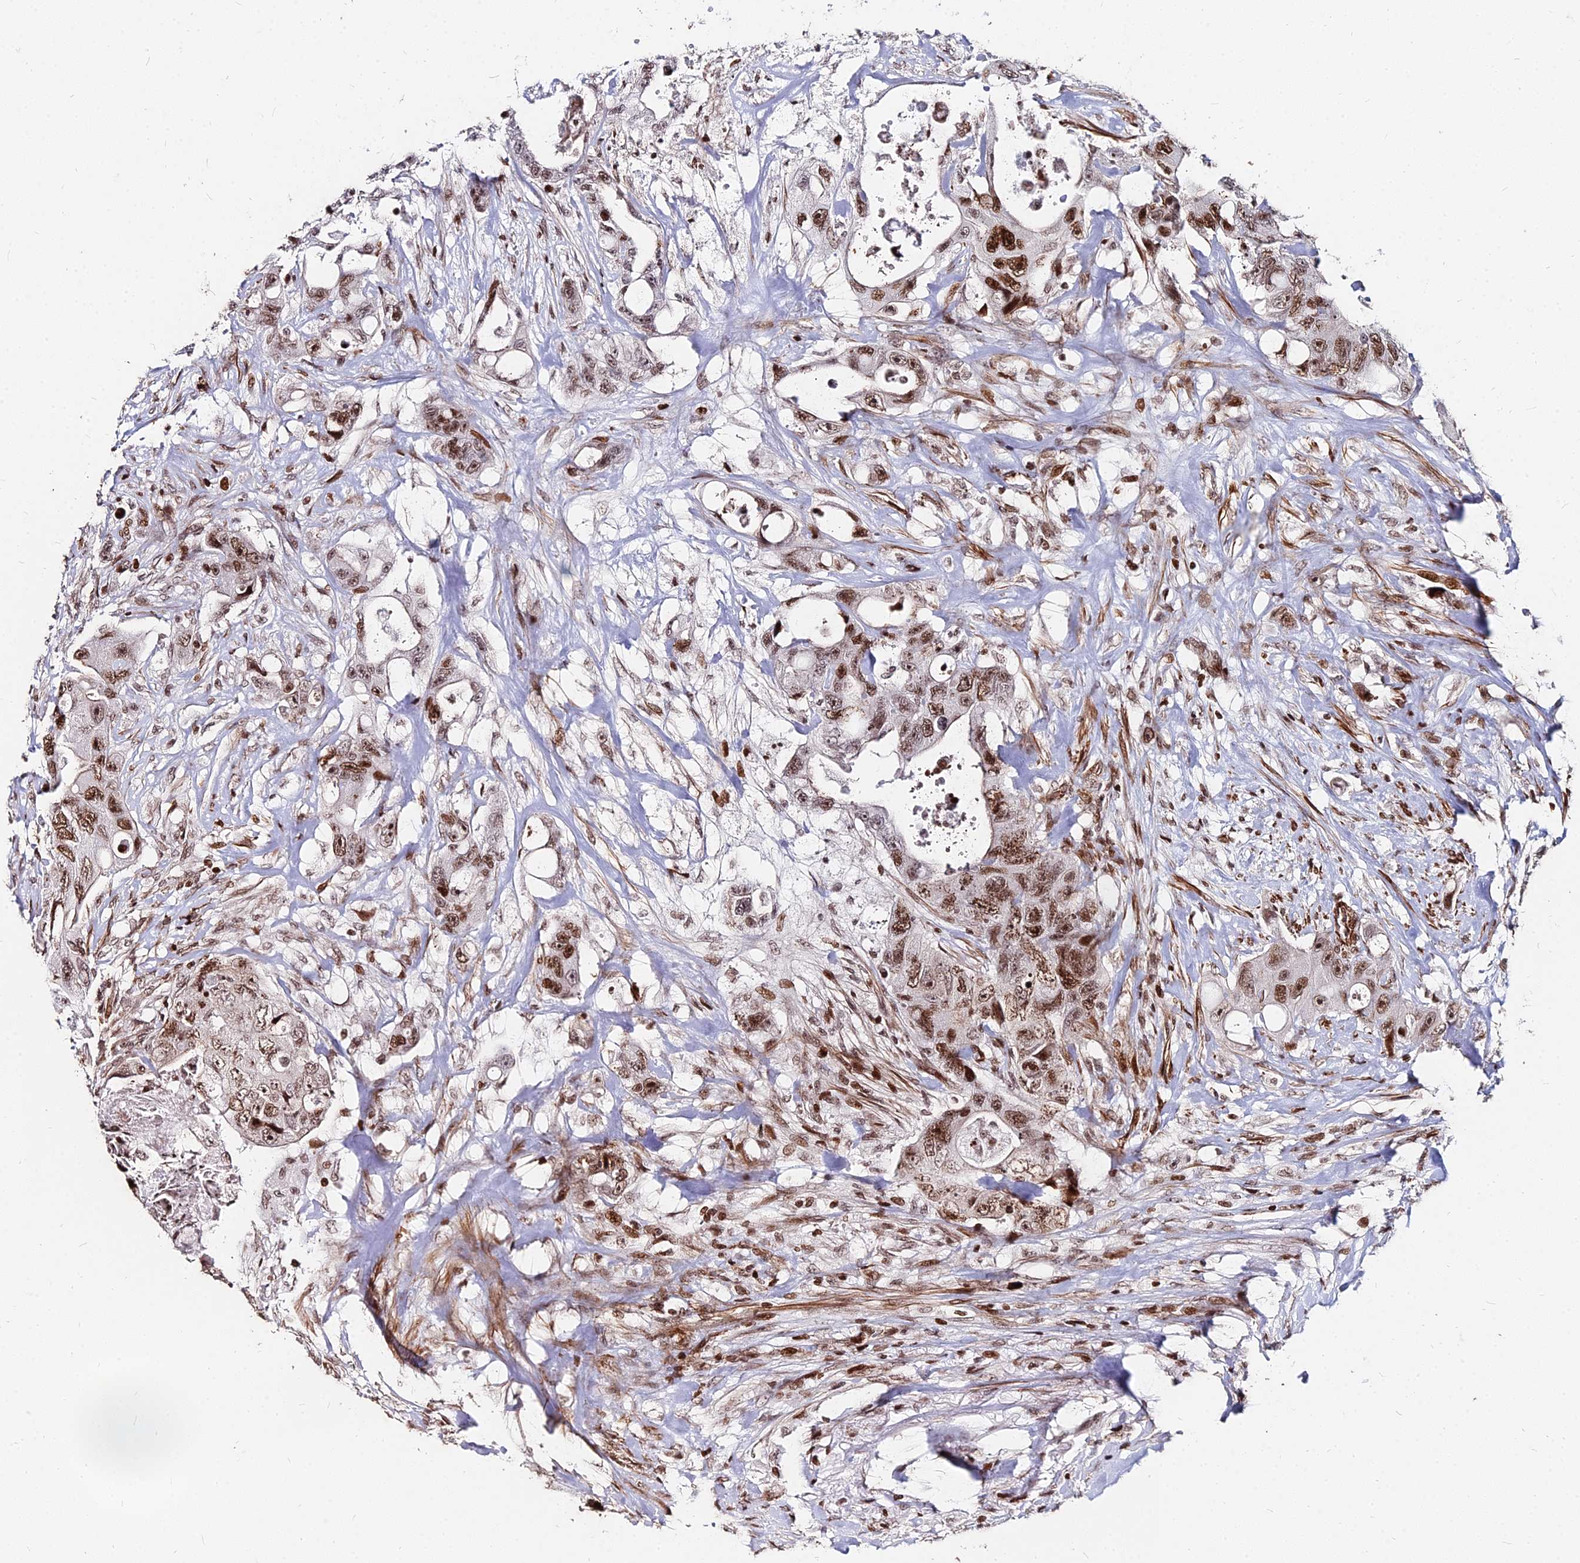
{"staining": {"intensity": "moderate", "quantity": ">75%", "location": "nuclear"}, "tissue": "colorectal cancer", "cell_type": "Tumor cells", "image_type": "cancer", "snomed": [{"axis": "morphology", "description": "Adenocarcinoma, NOS"}, {"axis": "topography", "description": "Colon"}], "caption": "About >75% of tumor cells in colorectal cancer show moderate nuclear protein expression as visualized by brown immunohistochemical staining.", "gene": "NYAP2", "patient": {"sex": "female", "age": 46}}